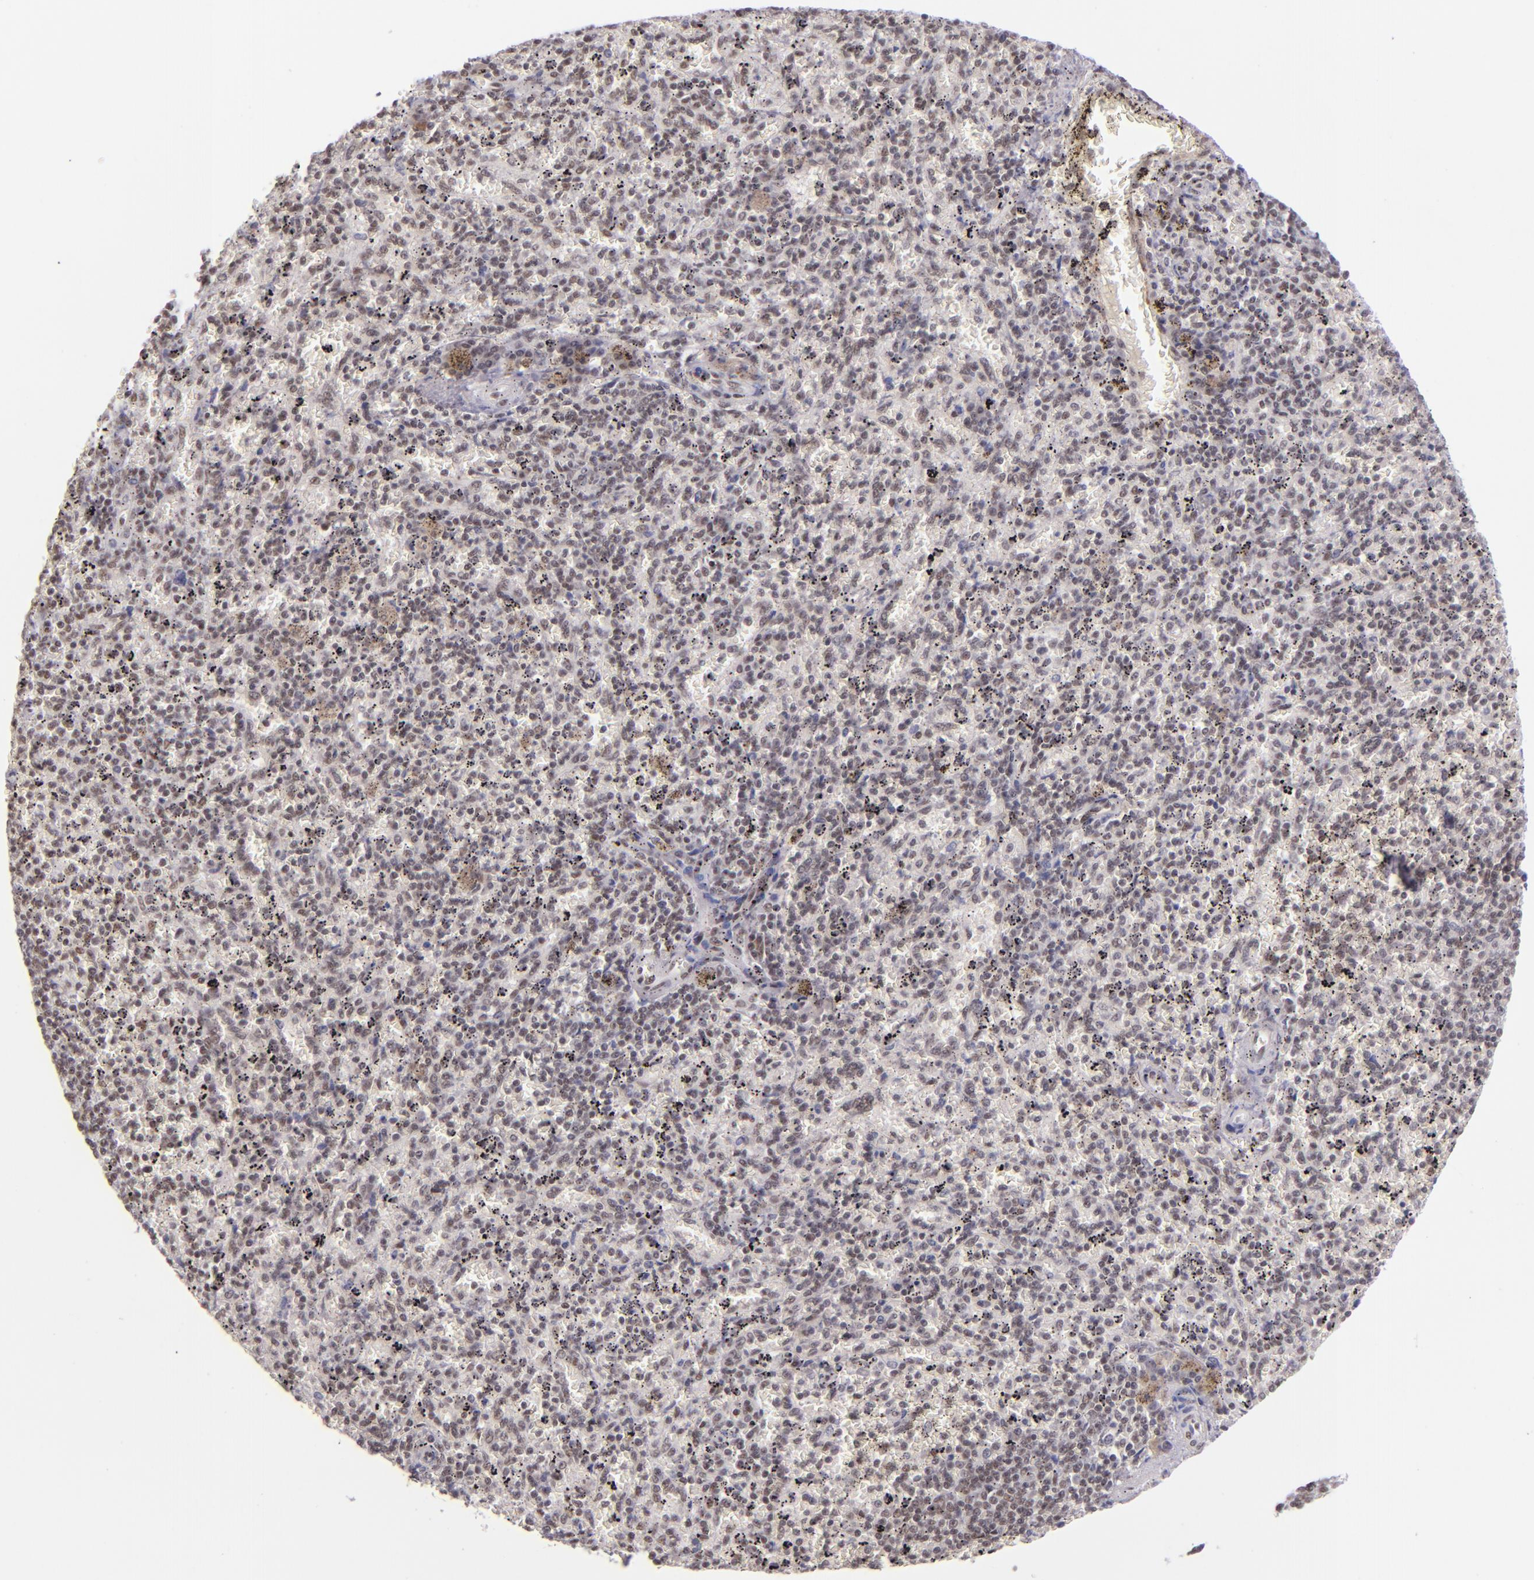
{"staining": {"intensity": "weak", "quantity": "25%-75%", "location": "nuclear"}, "tissue": "spleen", "cell_type": "Cells in red pulp", "image_type": "normal", "snomed": [{"axis": "morphology", "description": "Normal tissue, NOS"}, {"axis": "topography", "description": "Spleen"}], "caption": "Cells in red pulp reveal weak nuclear expression in approximately 25%-75% of cells in normal spleen.", "gene": "ZNF148", "patient": {"sex": "female", "age": 43}}